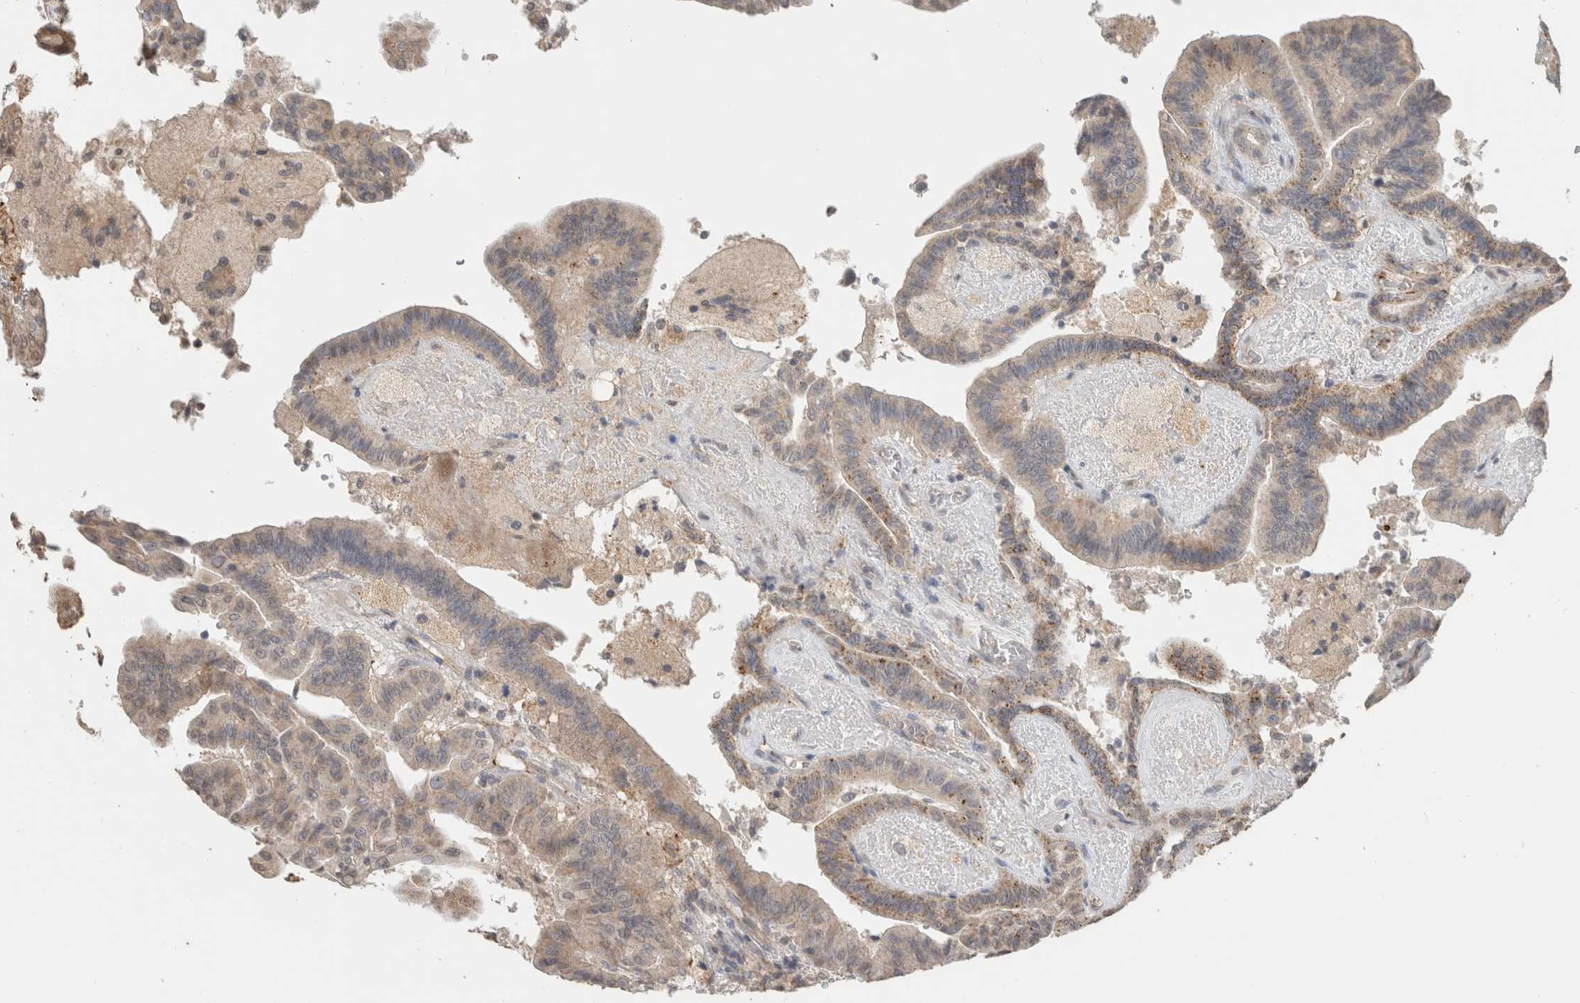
{"staining": {"intensity": "moderate", "quantity": "<25%", "location": "cytoplasmic/membranous"}, "tissue": "thyroid cancer", "cell_type": "Tumor cells", "image_type": "cancer", "snomed": [{"axis": "morphology", "description": "Papillary adenocarcinoma, NOS"}, {"axis": "topography", "description": "Thyroid gland"}], "caption": "A high-resolution image shows IHC staining of thyroid cancer (papillary adenocarcinoma), which demonstrates moderate cytoplasmic/membranous staining in approximately <25% of tumor cells. (brown staining indicates protein expression, while blue staining denotes nuclei).", "gene": "FAM3A", "patient": {"sex": "male", "age": 33}}